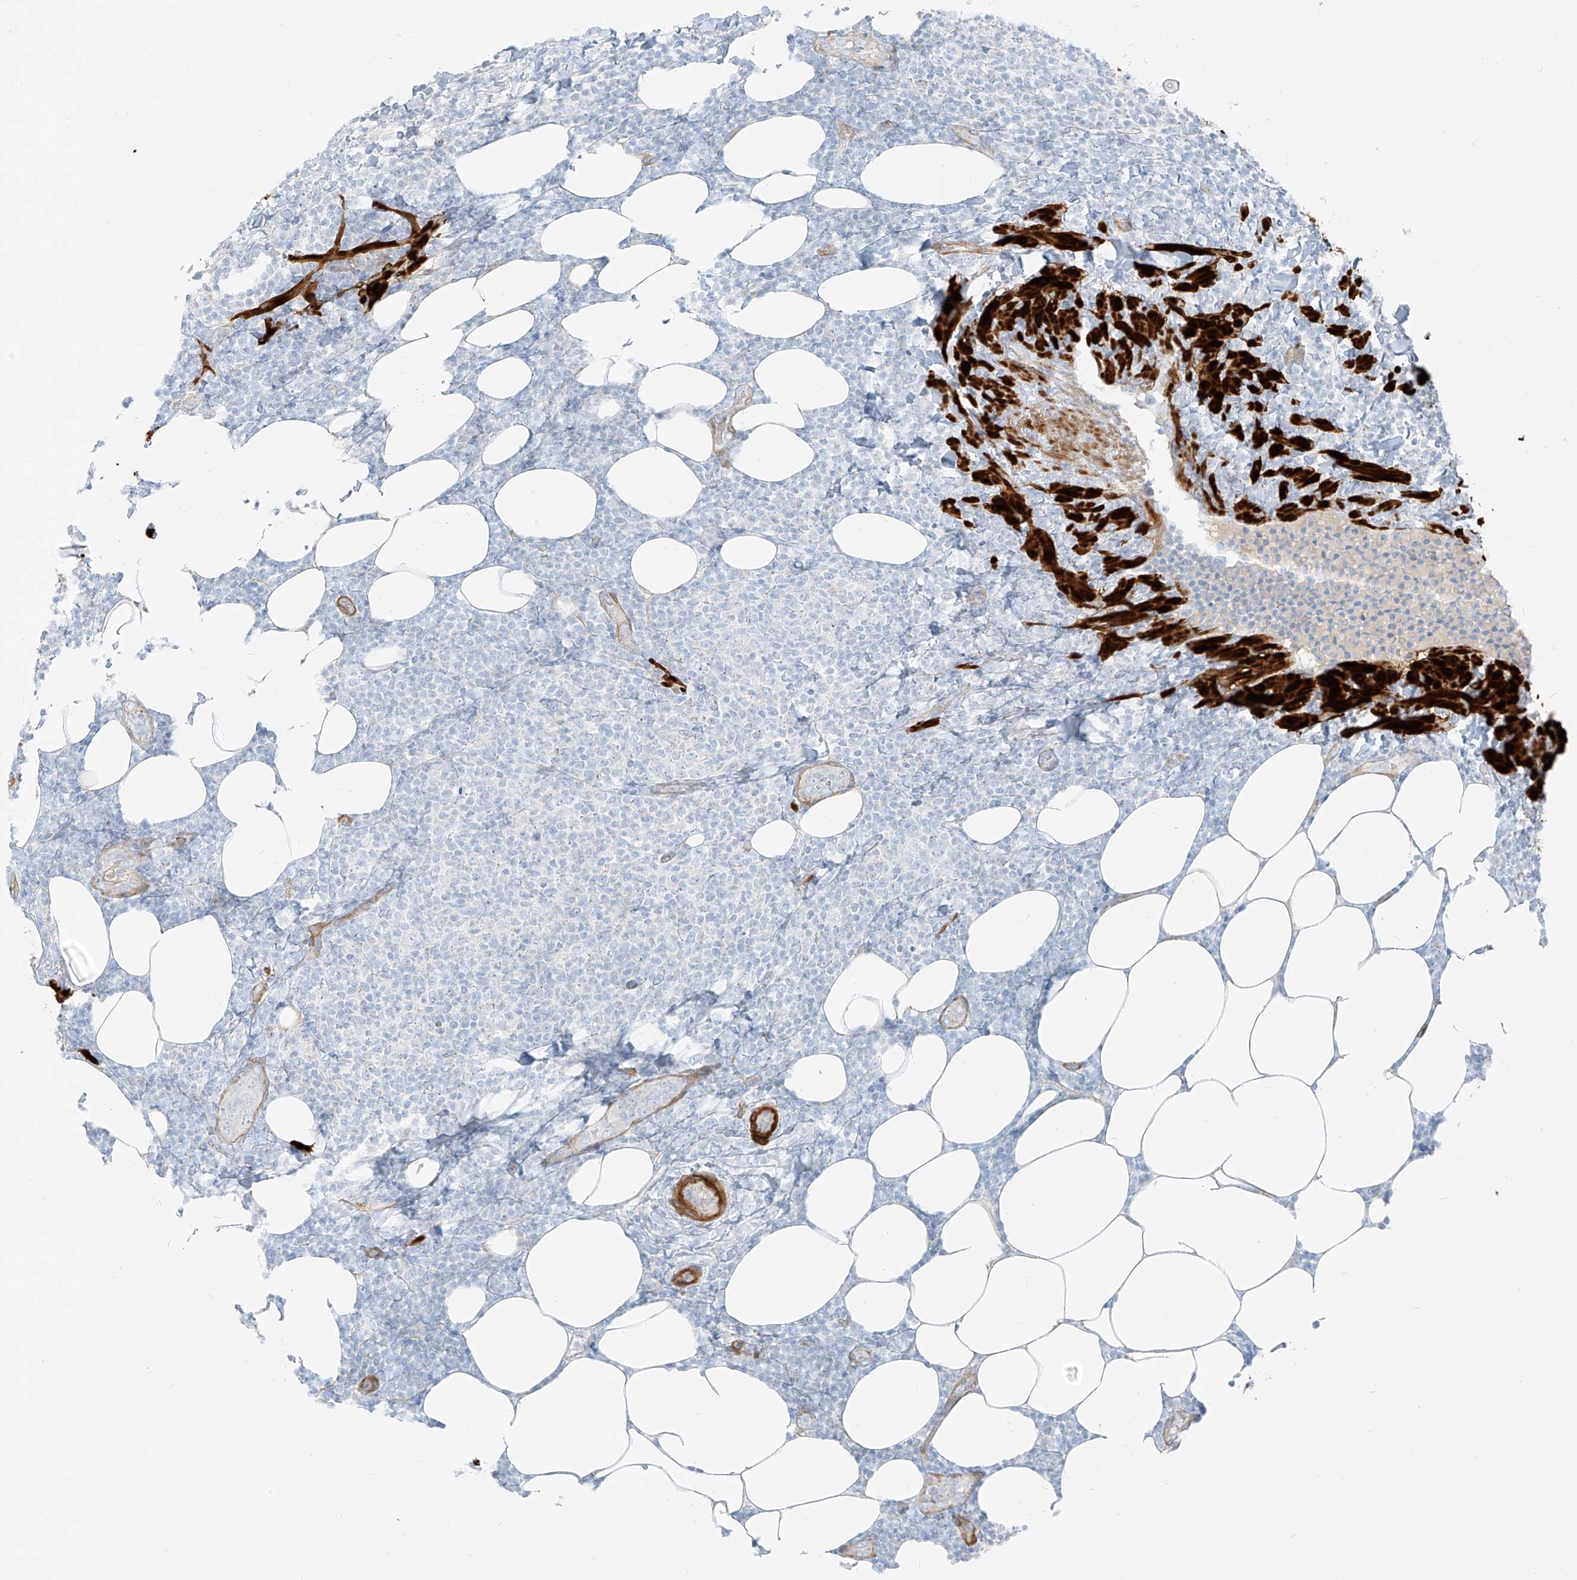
{"staining": {"intensity": "negative", "quantity": "none", "location": "none"}, "tissue": "lymphoma", "cell_type": "Tumor cells", "image_type": "cancer", "snomed": [{"axis": "morphology", "description": "Malignant lymphoma, non-Hodgkin's type, Low grade"}, {"axis": "topography", "description": "Lymph node"}], "caption": "Protein analysis of lymphoma displays no significant expression in tumor cells.", "gene": "SMCP", "patient": {"sex": "male", "age": 66}}